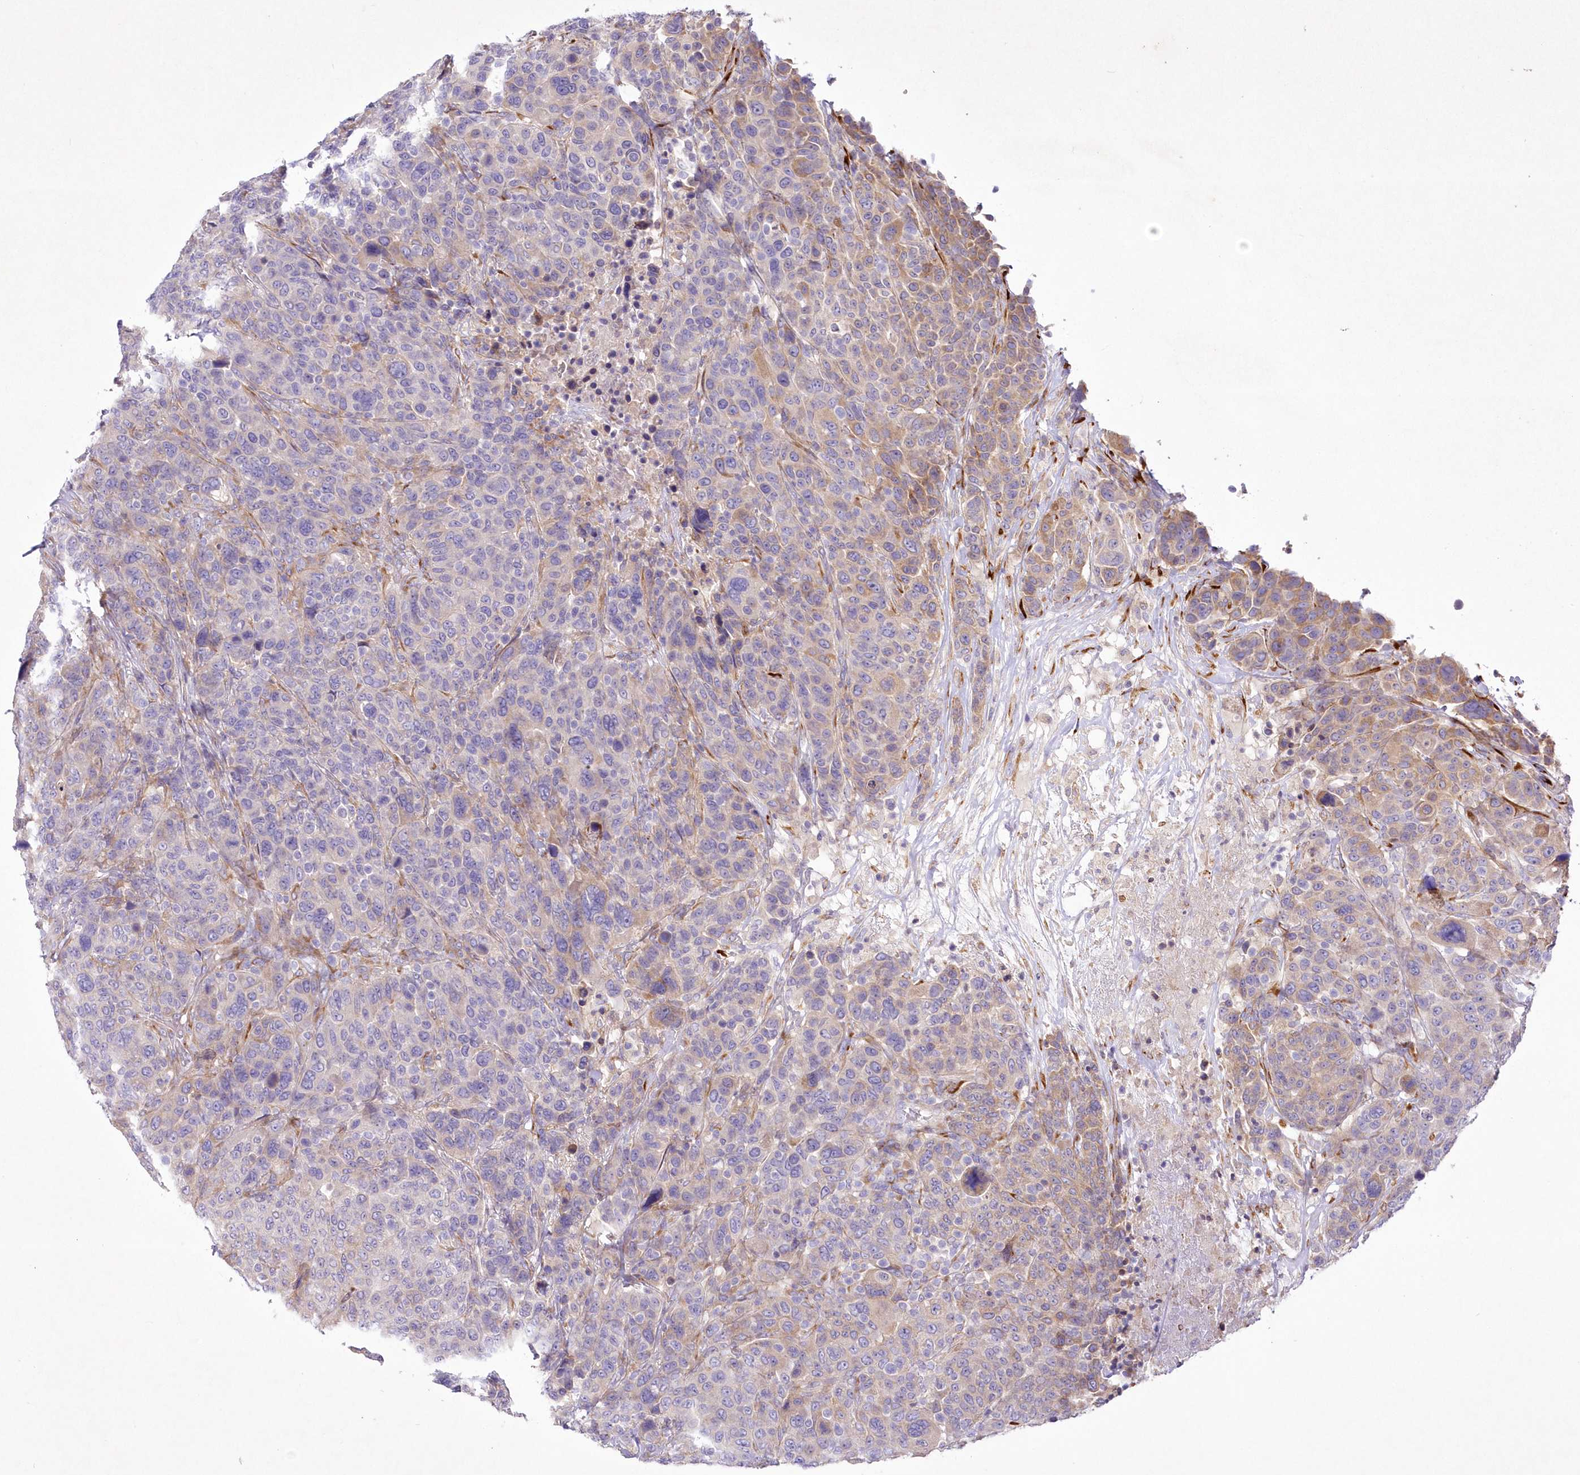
{"staining": {"intensity": "weak", "quantity": "<25%", "location": "cytoplasmic/membranous"}, "tissue": "breast cancer", "cell_type": "Tumor cells", "image_type": "cancer", "snomed": [{"axis": "morphology", "description": "Duct carcinoma"}, {"axis": "topography", "description": "Breast"}], "caption": "Human breast cancer (invasive ductal carcinoma) stained for a protein using immunohistochemistry (IHC) displays no expression in tumor cells.", "gene": "ARFGEF3", "patient": {"sex": "female", "age": 37}}